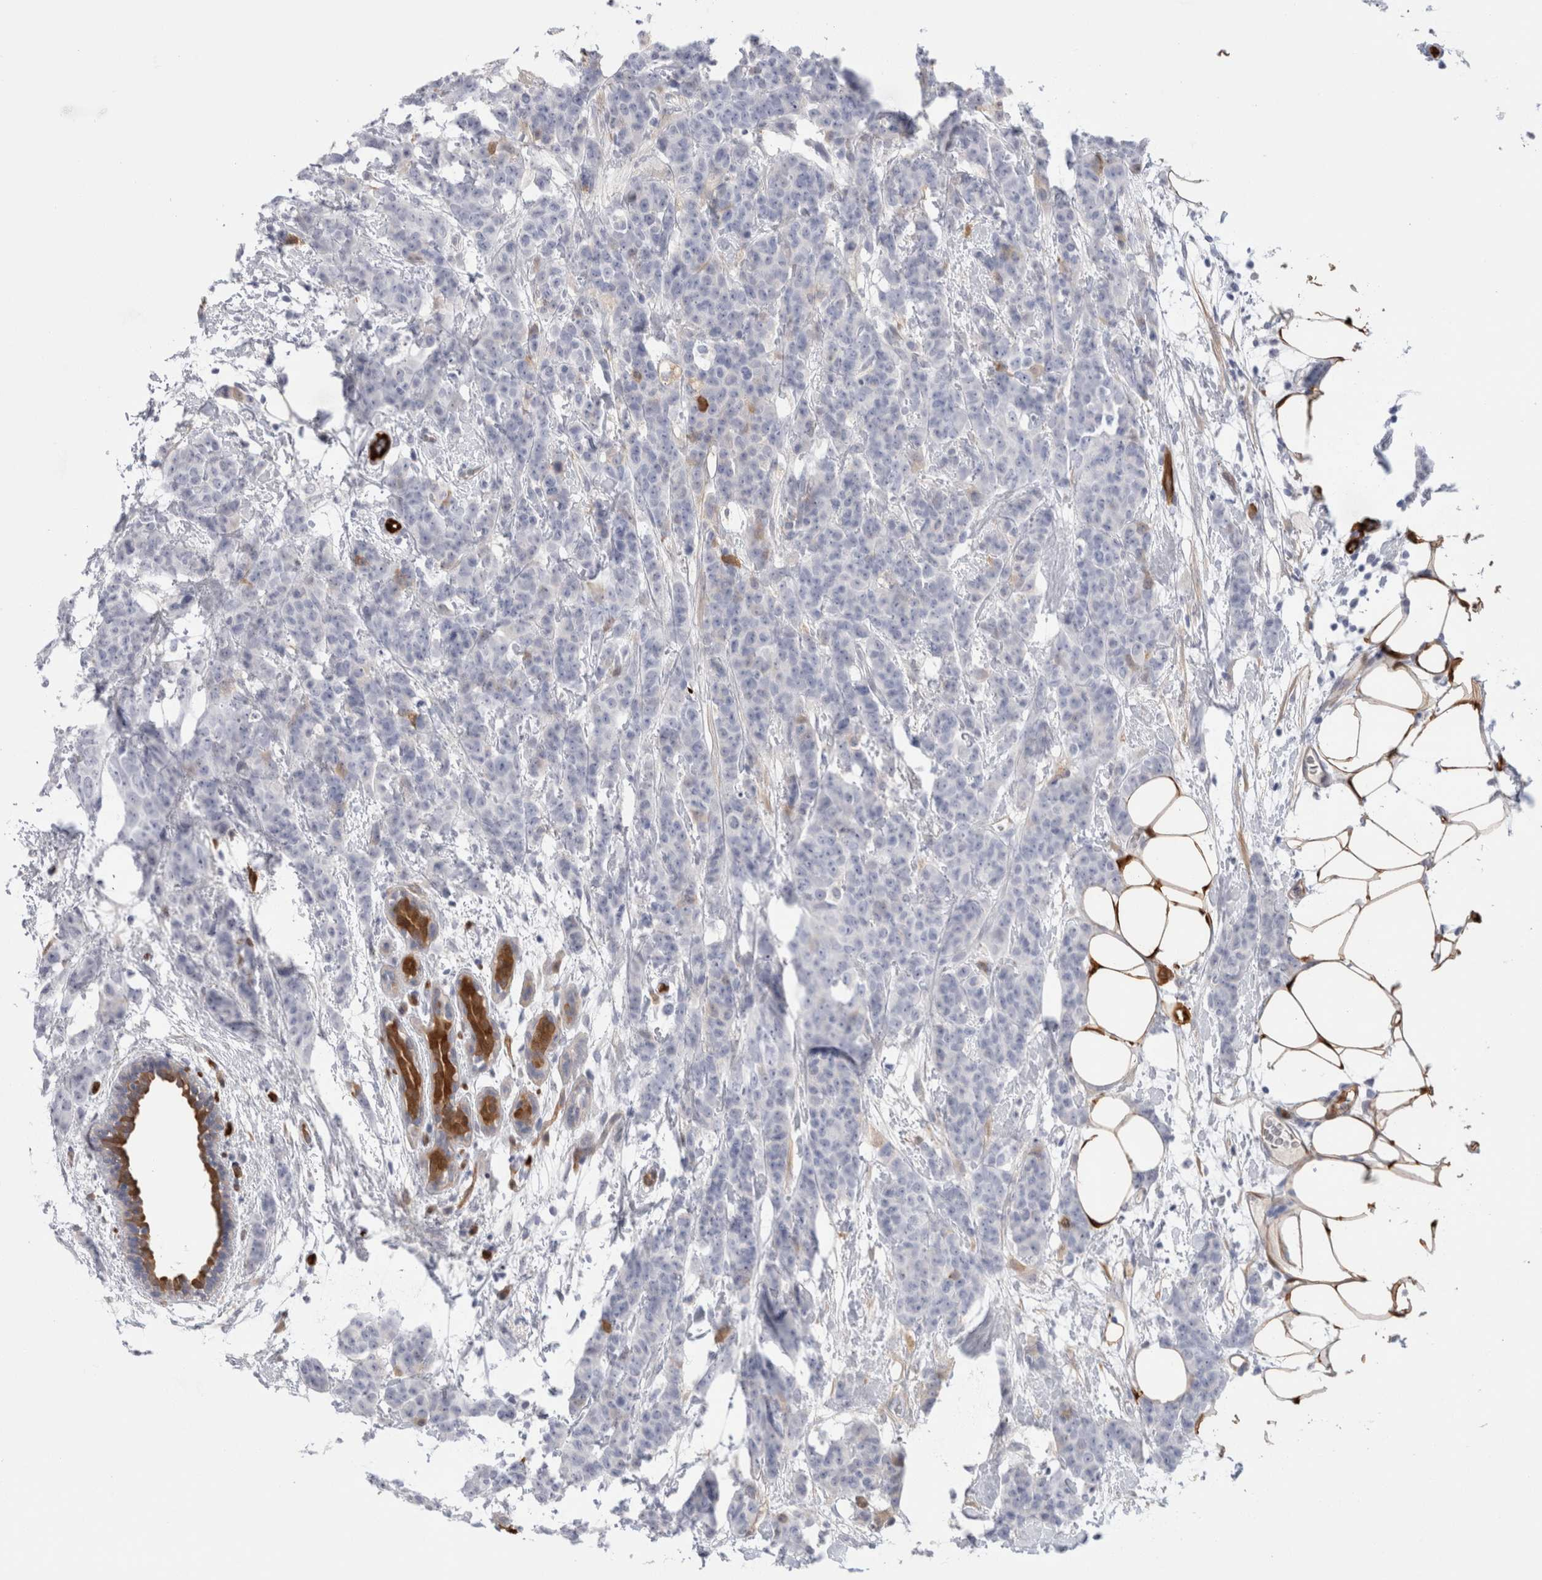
{"staining": {"intensity": "negative", "quantity": "none", "location": "none"}, "tissue": "breast cancer", "cell_type": "Tumor cells", "image_type": "cancer", "snomed": [{"axis": "morphology", "description": "Normal tissue, NOS"}, {"axis": "morphology", "description": "Duct carcinoma"}, {"axis": "topography", "description": "Breast"}], "caption": "Micrograph shows no protein positivity in tumor cells of breast infiltrating ductal carcinoma tissue.", "gene": "NAPEPLD", "patient": {"sex": "female", "age": 40}}